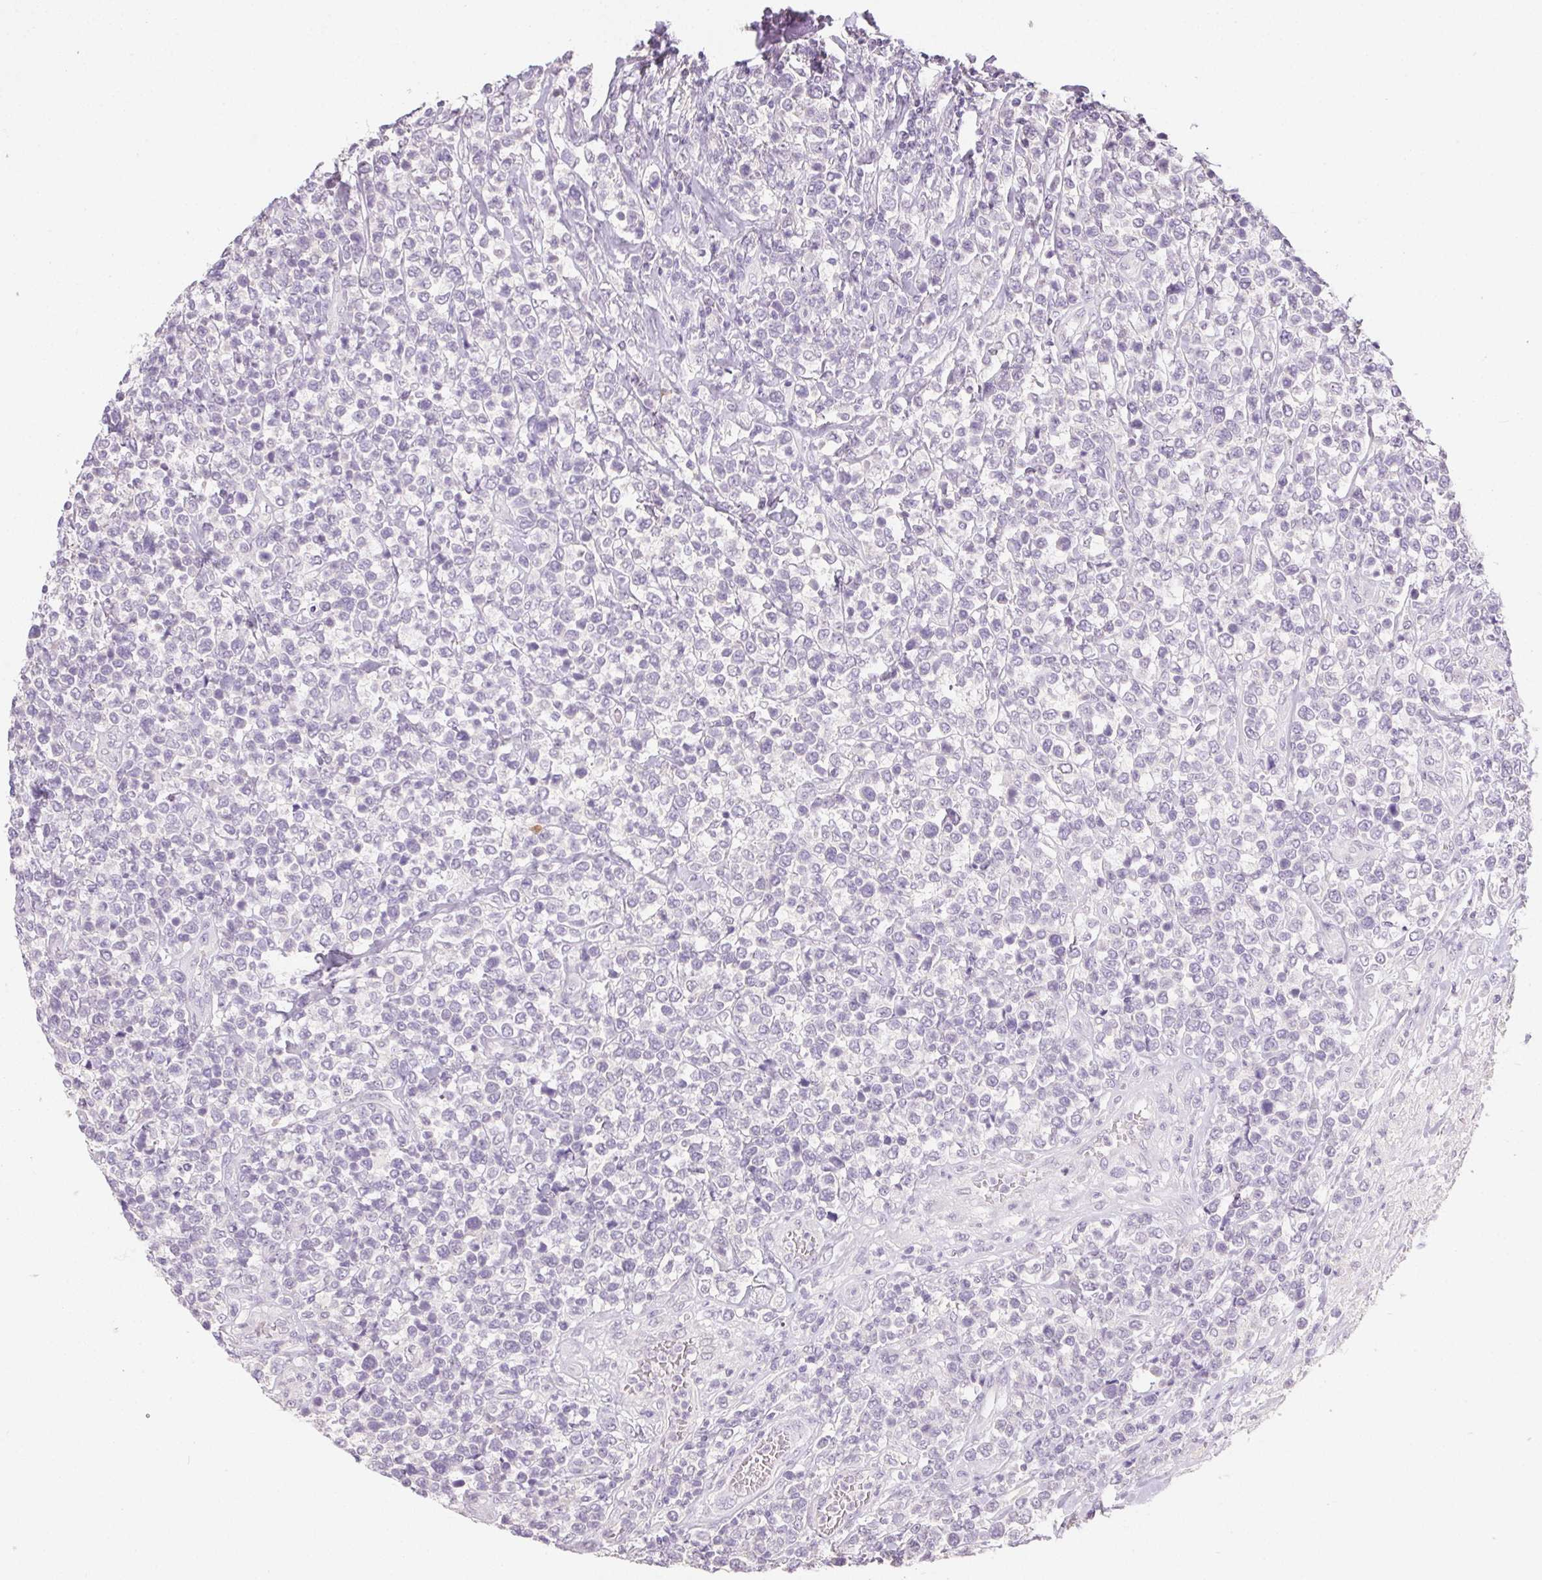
{"staining": {"intensity": "negative", "quantity": "none", "location": "none"}, "tissue": "lymphoma", "cell_type": "Tumor cells", "image_type": "cancer", "snomed": [{"axis": "morphology", "description": "Malignant lymphoma, non-Hodgkin's type, High grade"}, {"axis": "topography", "description": "Soft tissue"}], "caption": "DAB immunohistochemical staining of human high-grade malignant lymphoma, non-Hodgkin's type shows no significant expression in tumor cells.", "gene": "ZBBX", "patient": {"sex": "female", "age": 56}}